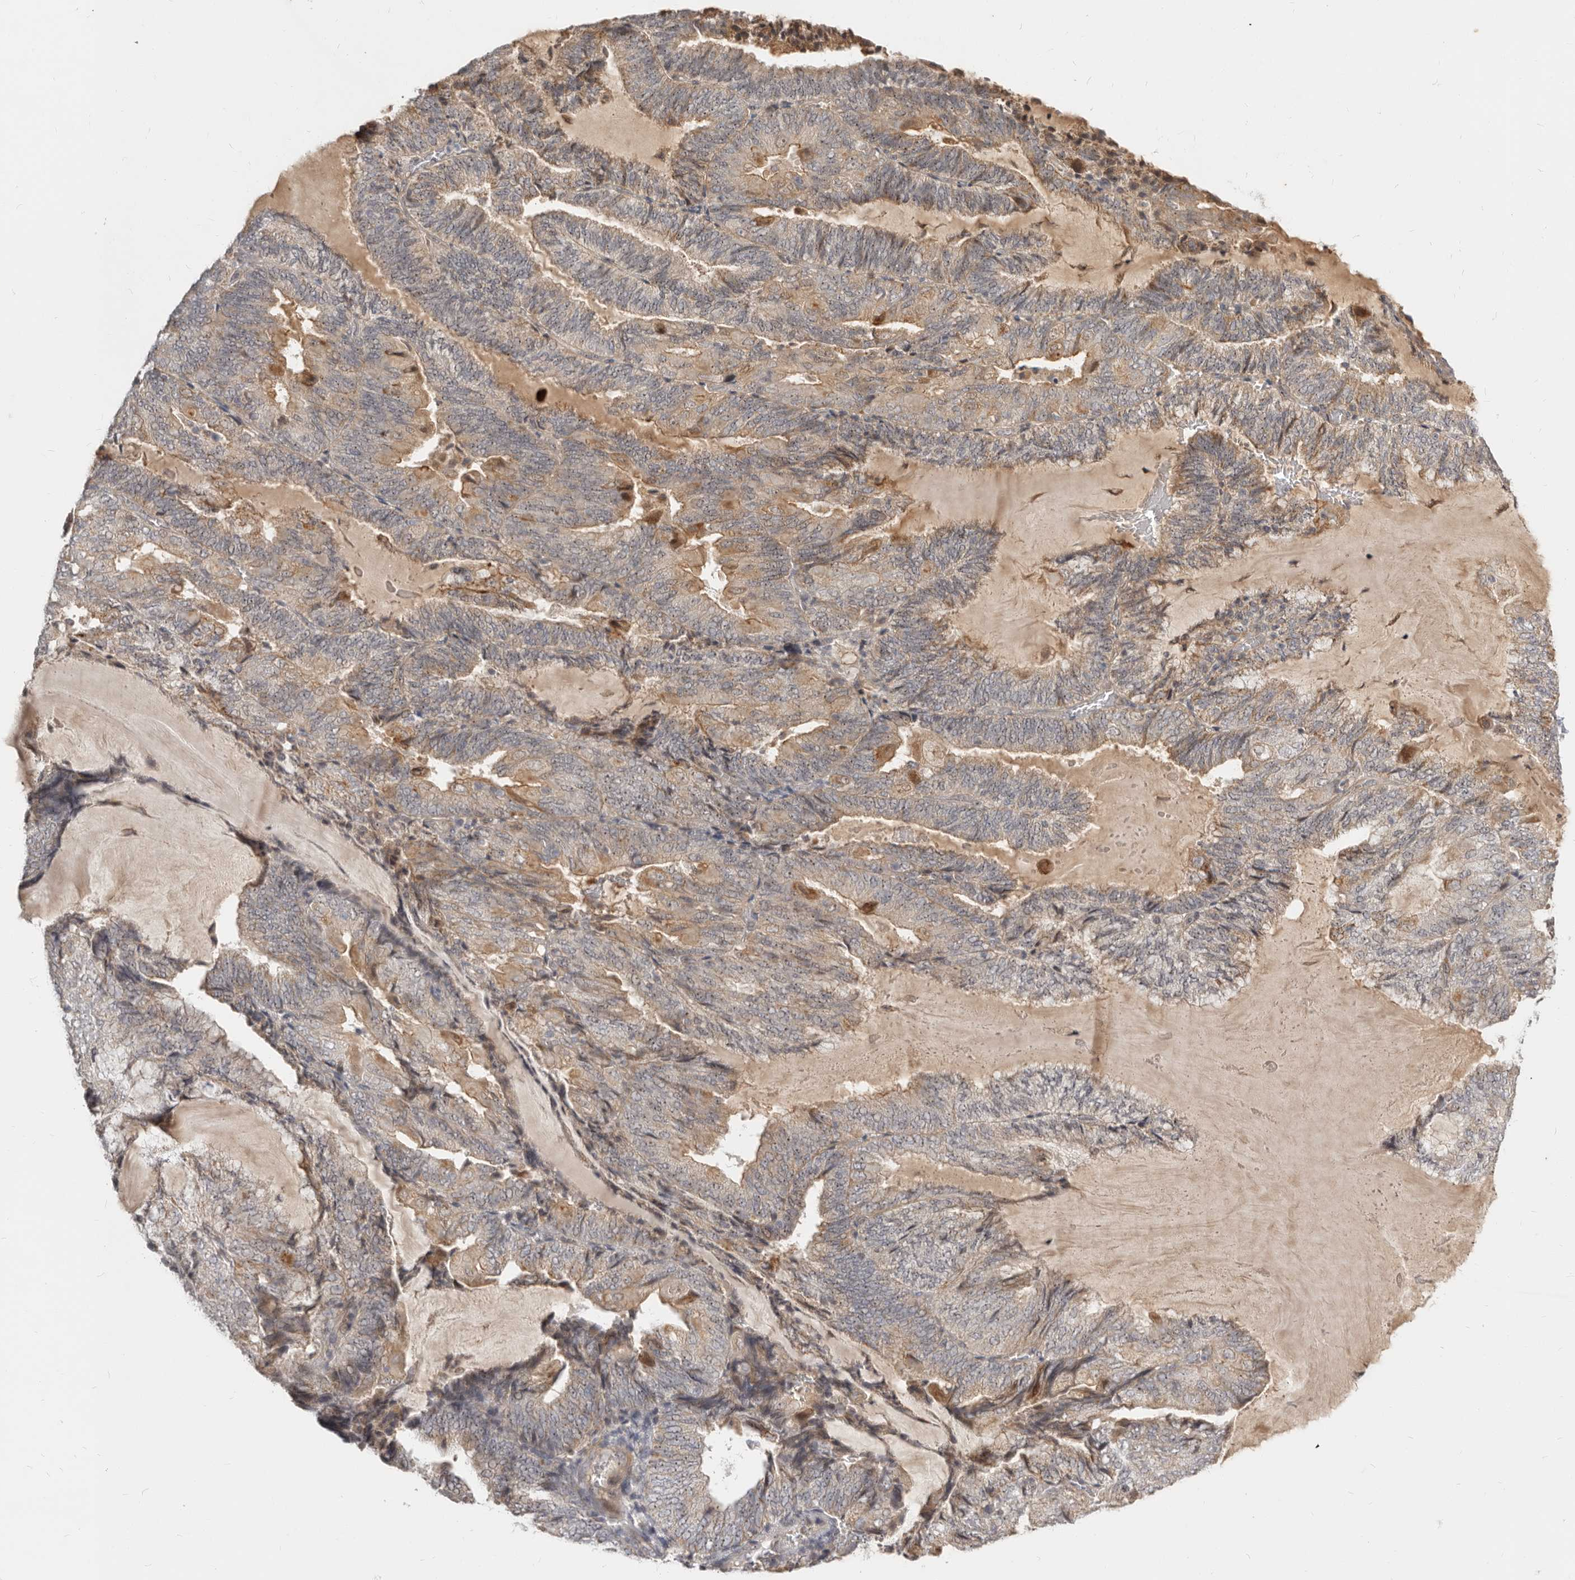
{"staining": {"intensity": "weak", "quantity": "25%-75%", "location": "cytoplasmic/membranous"}, "tissue": "endometrial cancer", "cell_type": "Tumor cells", "image_type": "cancer", "snomed": [{"axis": "morphology", "description": "Adenocarcinoma, NOS"}, {"axis": "topography", "description": "Endometrium"}], "caption": "Brown immunohistochemical staining in human adenocarcinoma (endometrial) shows weak cytoplasmic/membranous positivity in about 25%-75% of tumor cells. (DAB = brown stain, brightfield microscopy at high magnification).", "gene": "MICALL2", "patient": {"sex": "female", "age": 81}}